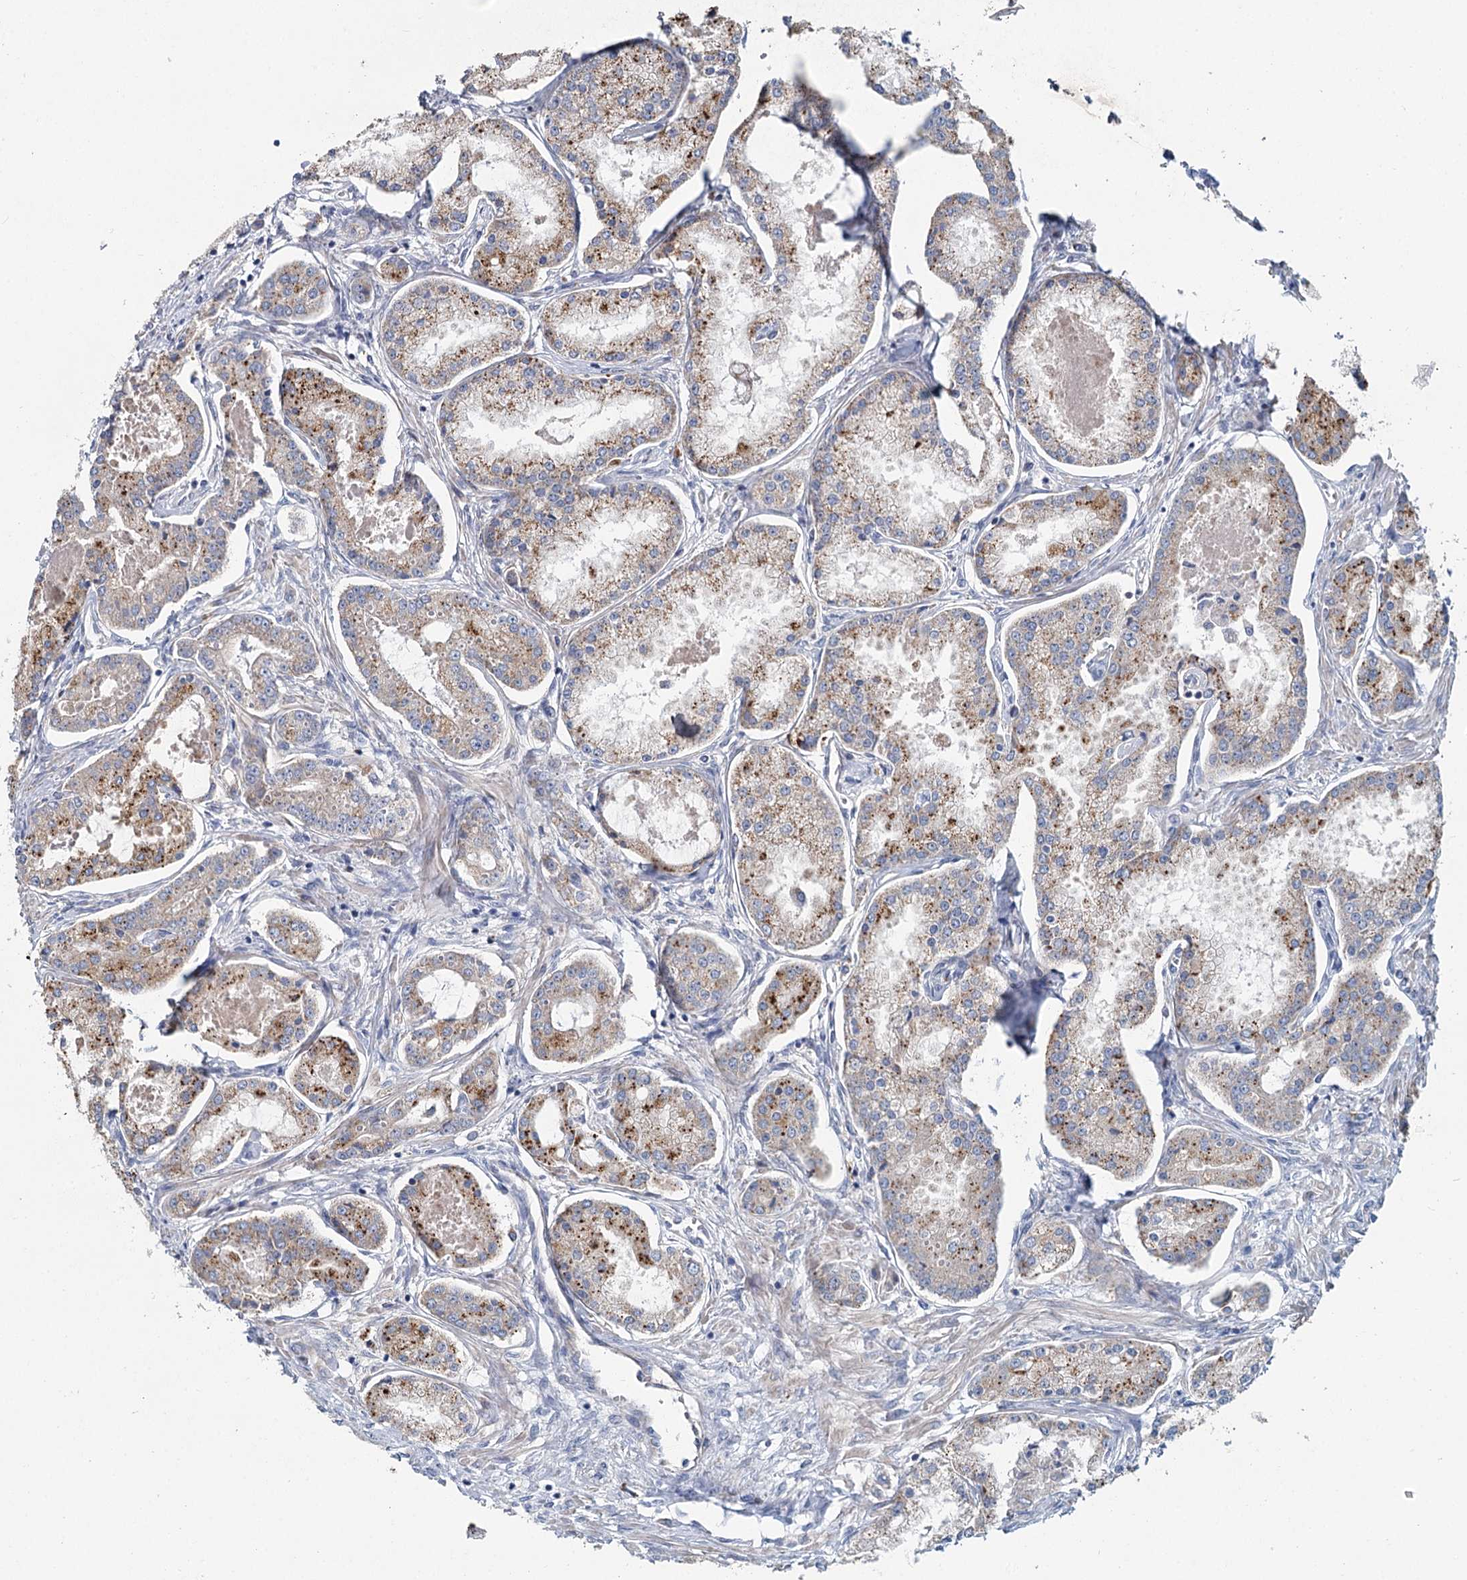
{"staining": {"intensity": "moderate", "quantity": "25%-75%", "location": "cytoplasmic/membranous"}, "tissue": "prostate cancer", "cell_type": "Tumor cells", "image_type": "cancer", "snomed": [{"axis": "morphology", "description": "Adenocarcinoma, Low grade"}, {"axis": "topography", "description": "Prostate"}], "caption": "Approximately 25%-75% of tumor cells in low-grade adenocarcinoma (prostate) show moderate cytoplasmic/membranous protein staining as visualized by brown immunohistochemical staining.", "gene": "ANKRD16", "patient": {"sex": "male", "age": 68}}